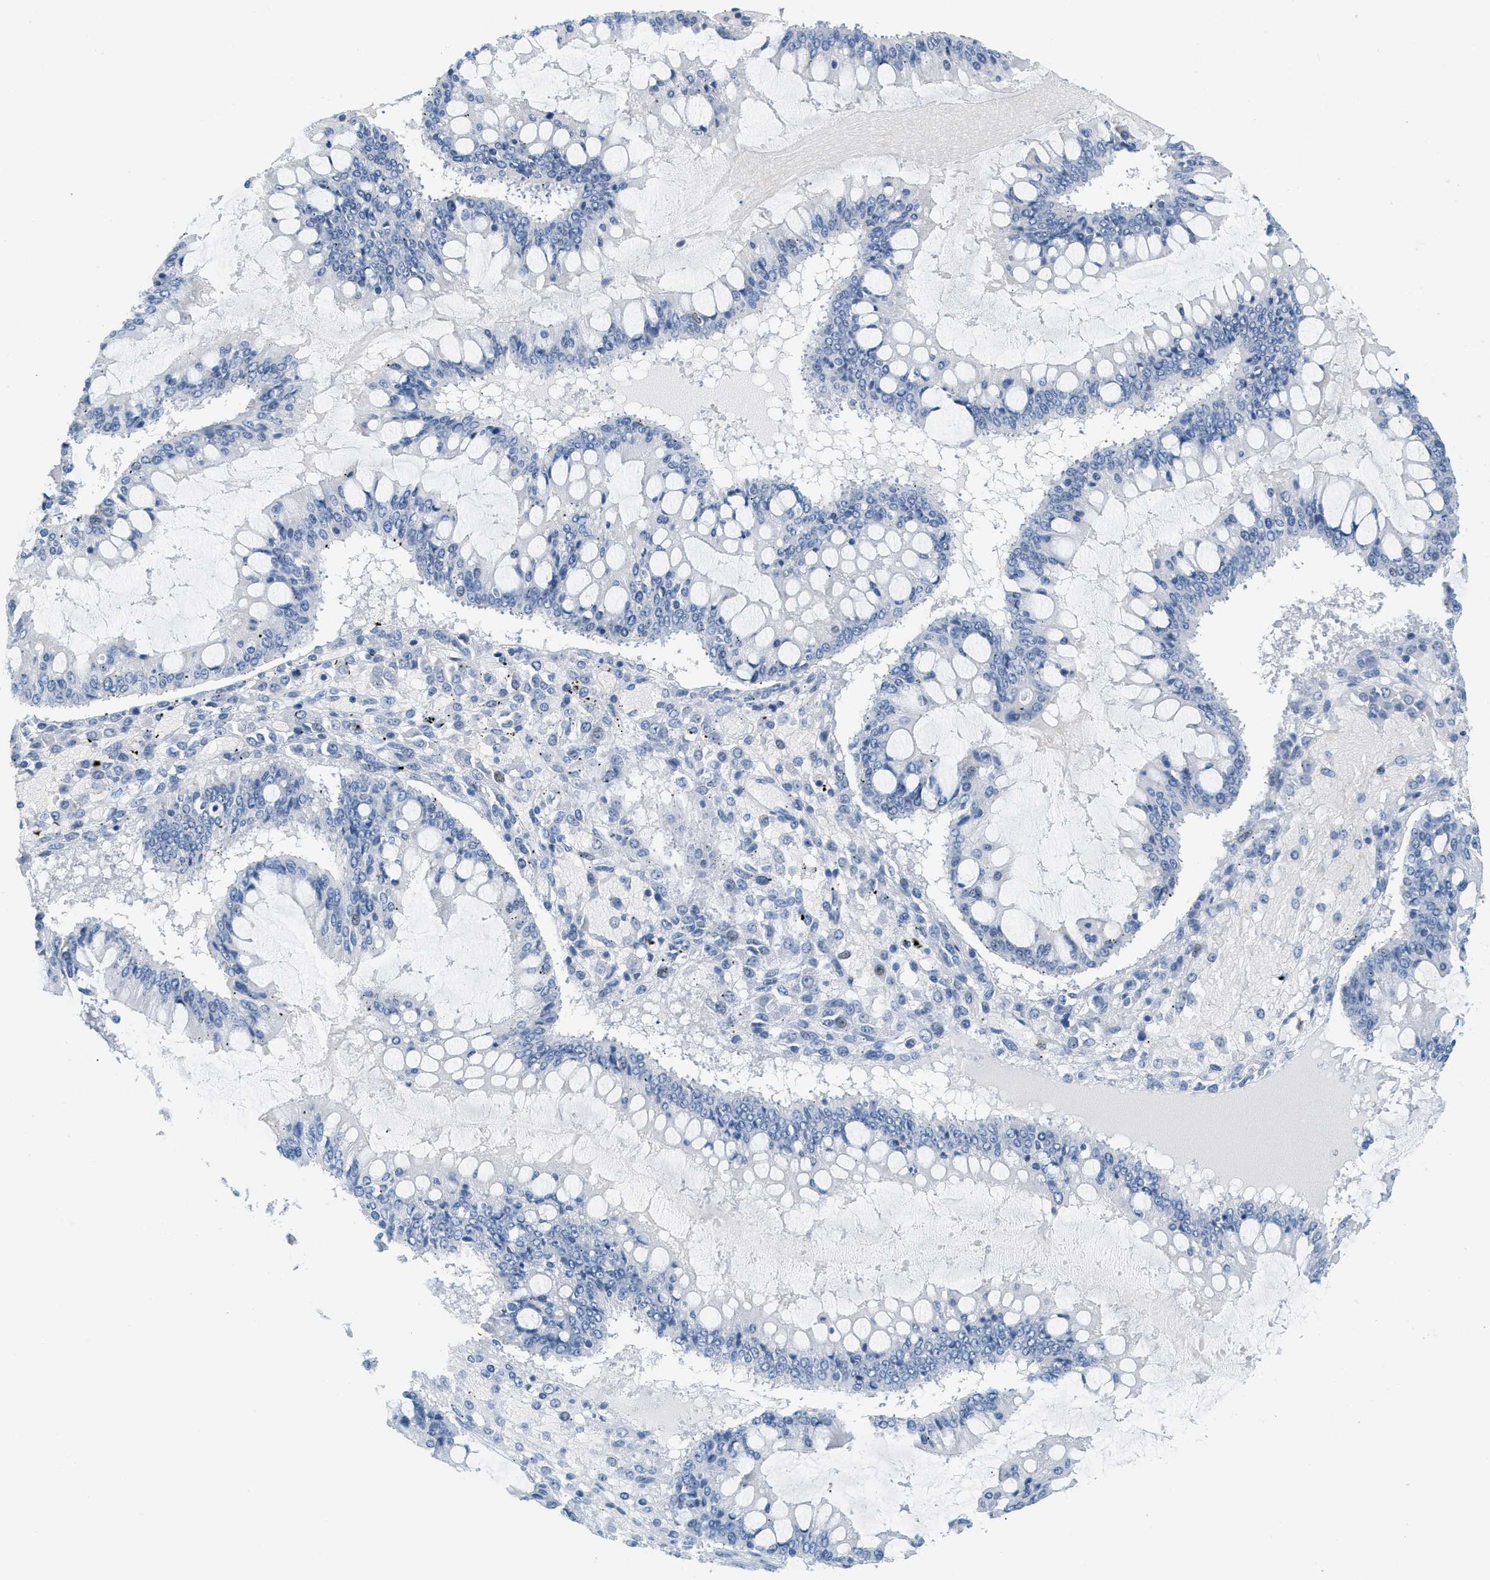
{"staining": {"intensity": "negative", "quantity": "none", "location": "none"}, "tissue": "ovarian cancer", "cell_type": "Tumor cells", "image_type": "cancer", "snomed": [{"axis": "morphology", "description": "Cystadenocarcinoma, mucinous, NOS"}, {"axis": "topography", "description": "Ovary"}], "caption": "IHC micrograph of neoplastic tissue: ovarian cancer stained with DAB shows no significant protein expression in tumor cells. Brightfield microscopy of immunohistochemistry stained with DAB (3,3'-diaminobenzidine) (brown) and hematoxylin (blue), captured at high magnification.", "gene": "LCN2", "patient": {"sex": "female", "age": 73}}